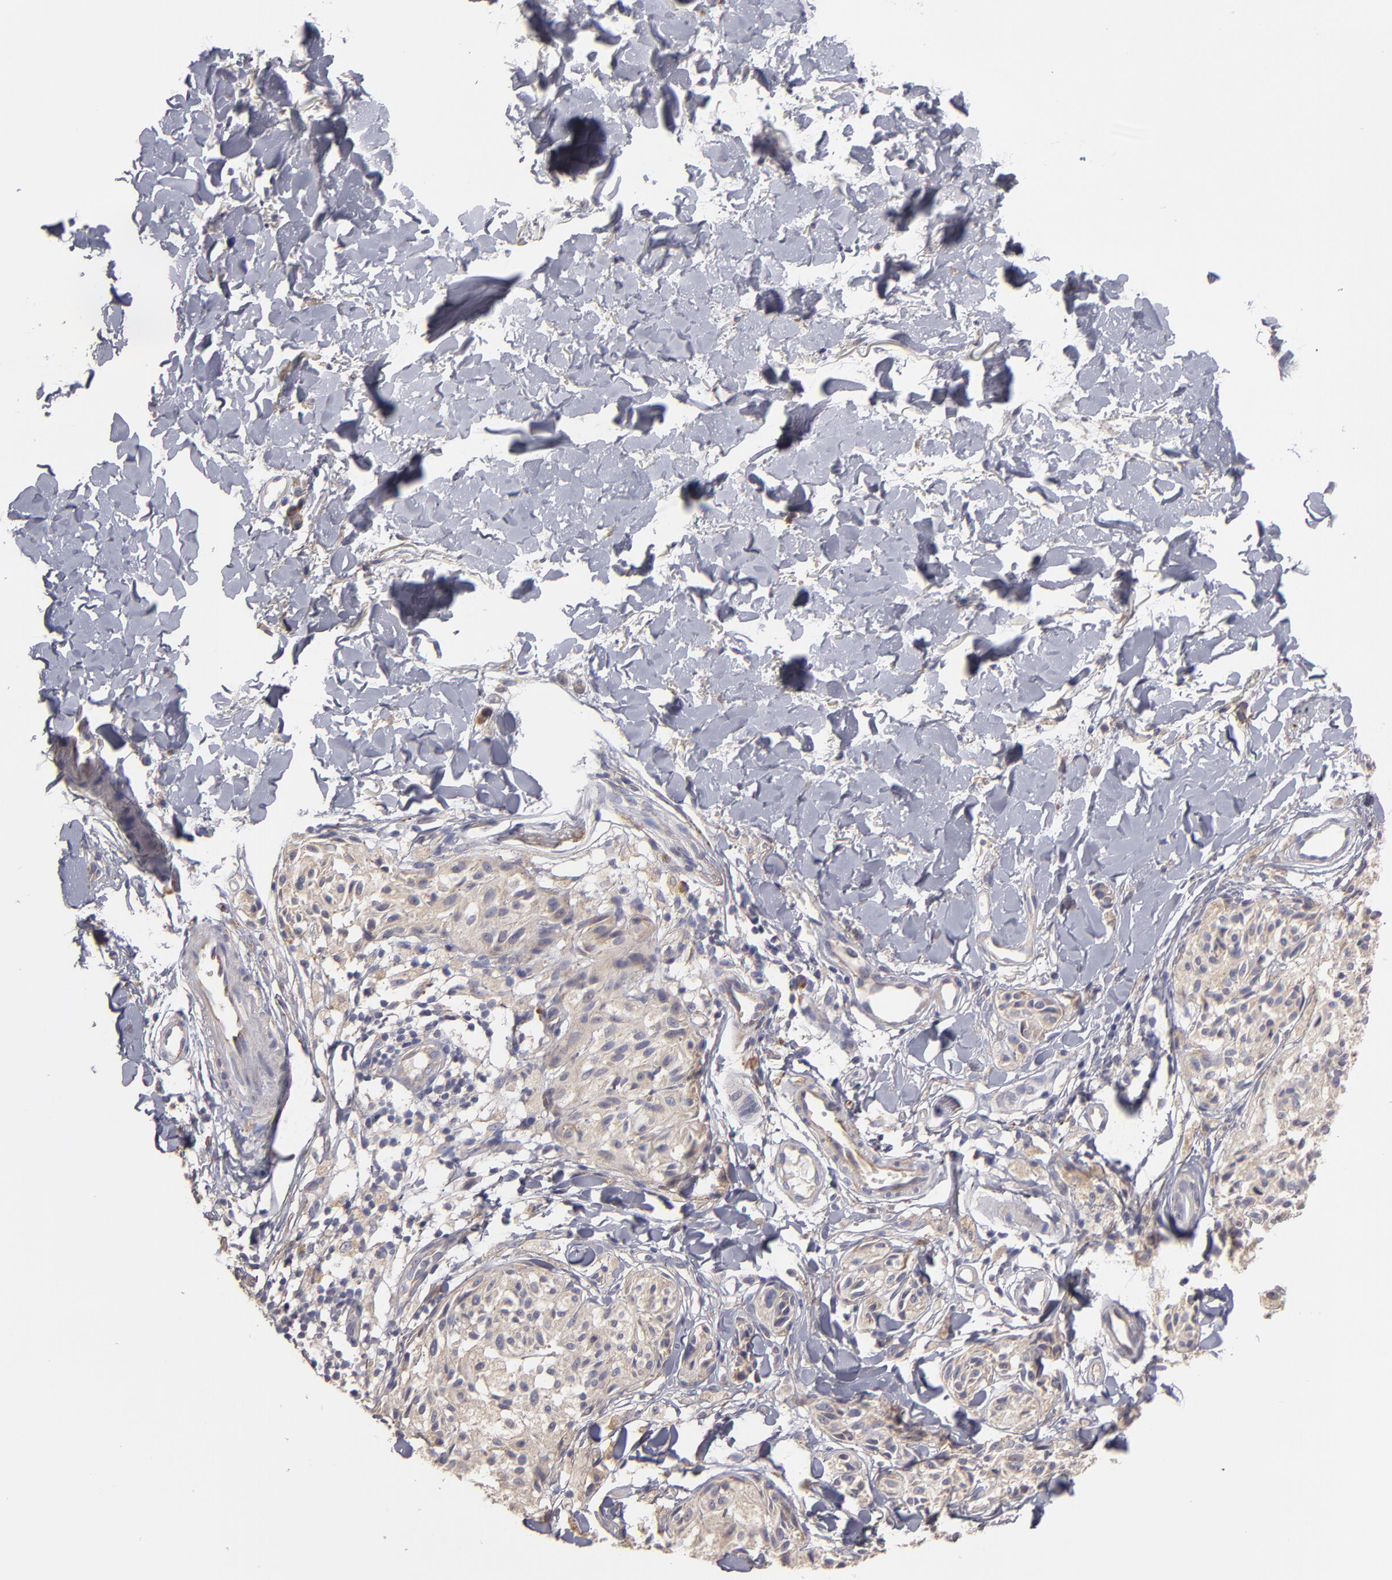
{"staining": {"intensity": "weak", "quantity": ">75%", "location": "cytoplasmic/membranous"}, "tissue": "melanoma", "cell_type": "Tumor cells", "image_type": "cancer", "snomed": [{"axis": "morphology", "description": "Malignant melanoma, Metastatic site"}, {"axis": "topography", "description": "Skin"}], "caption": "Weak cytoplasmic/membranous positivity is present in about >75% of tumor cells in melanoma.", "gene": "ENTPD5", "patient": {"sex": "female", "age": 66}}